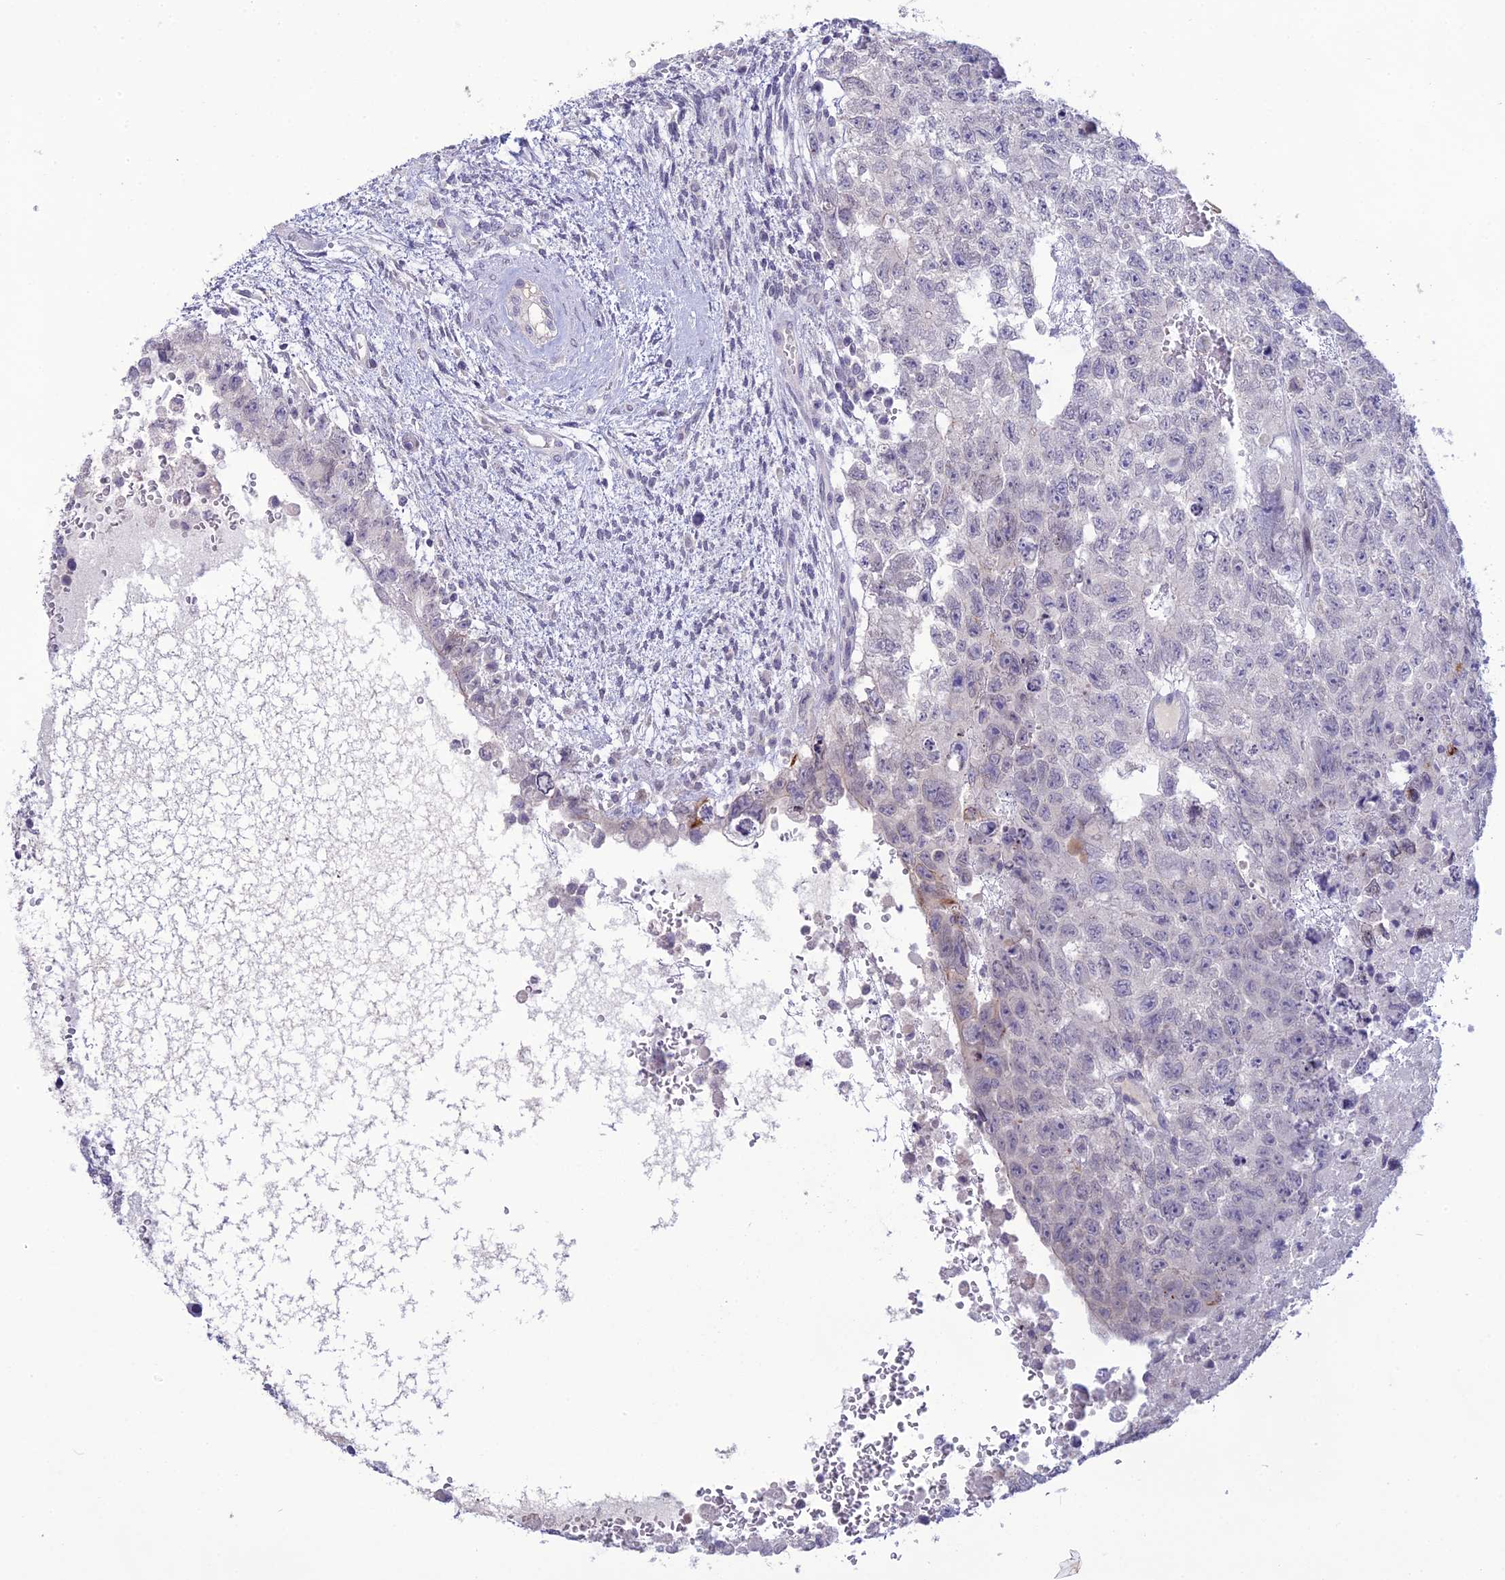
{"staining": {"intensity": "negative", "quantity": "none", "location": "none"}, "tissue": "testis cancer", "cell_type": "Tumor cells", "image_type": "cancer", "snomed": [{"axis": "morphology", "description": "Carcinoma, Embryonal, NOS"}, {"axis": "topography", "description": "Testis"}], "caption": "Immunohistochemistry photomicrograph of neoplastic tissue: embryonal carcinoma (testis) stained with DAB demonstrates no significant protein staining in tumor cells.", "gene": "TMEM134", "patient": {"sex": "male", "age": 26}}